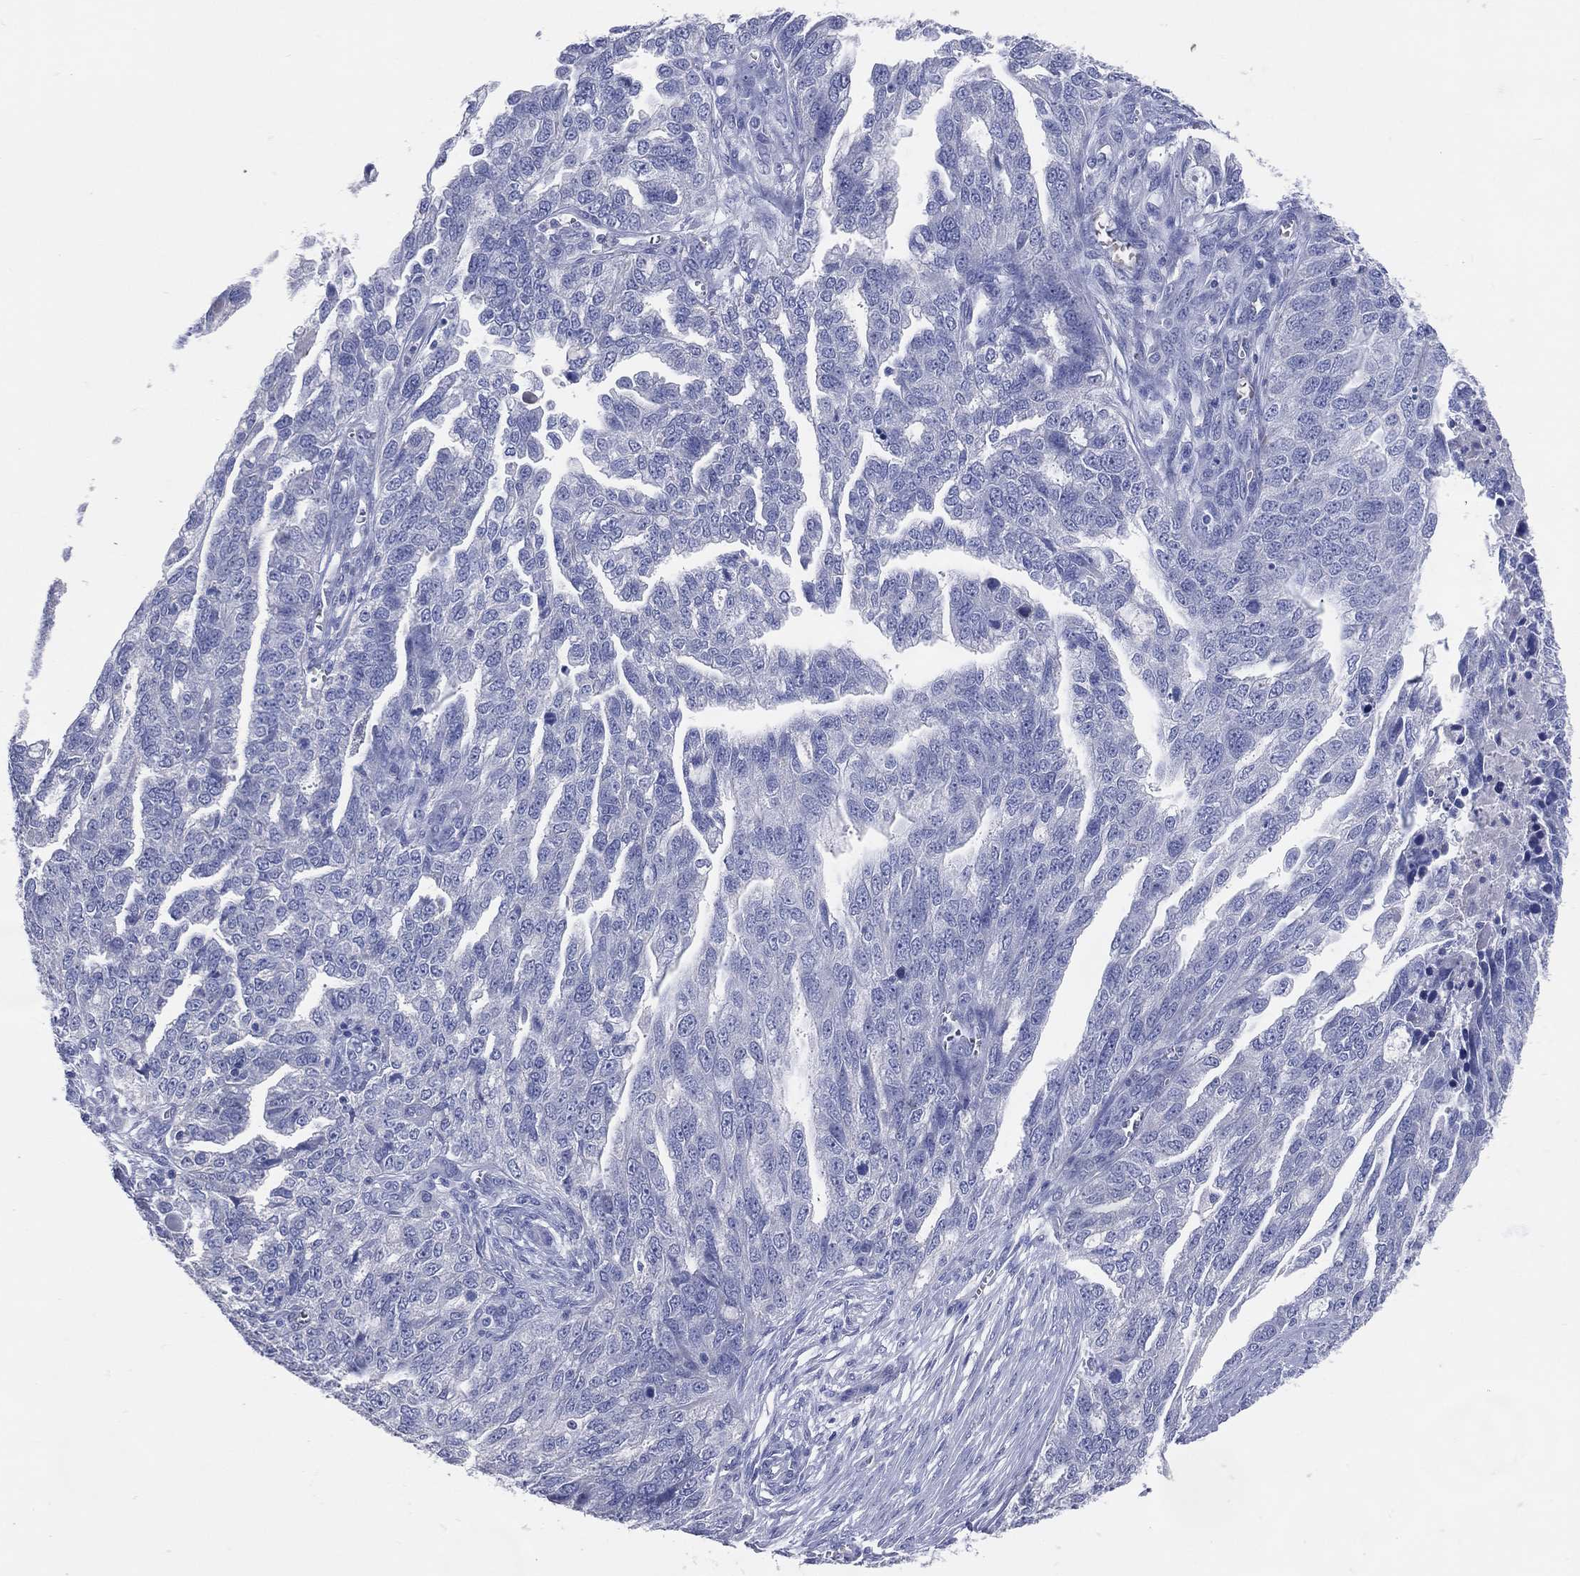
{"staining": {"intensity": "negative", "quantity": "none", "location": "none"}, "tissue": "ovarian cancer", "cell_type": "Tumor cells", "image_type": "cancer", "snomed": [{"axis": "morphology", "description": "Cystadenocarcinoma, serous, NOS"}, {"axis": "topography", "description": "Ovary"}], "caption": "Immunohistochemical staining of human serous cystadenocarcinoma (ovarian) displays no significant staining in tumor cells.", "gene": "DNAH6", "patient": {"sex": "female", "age": 51}}